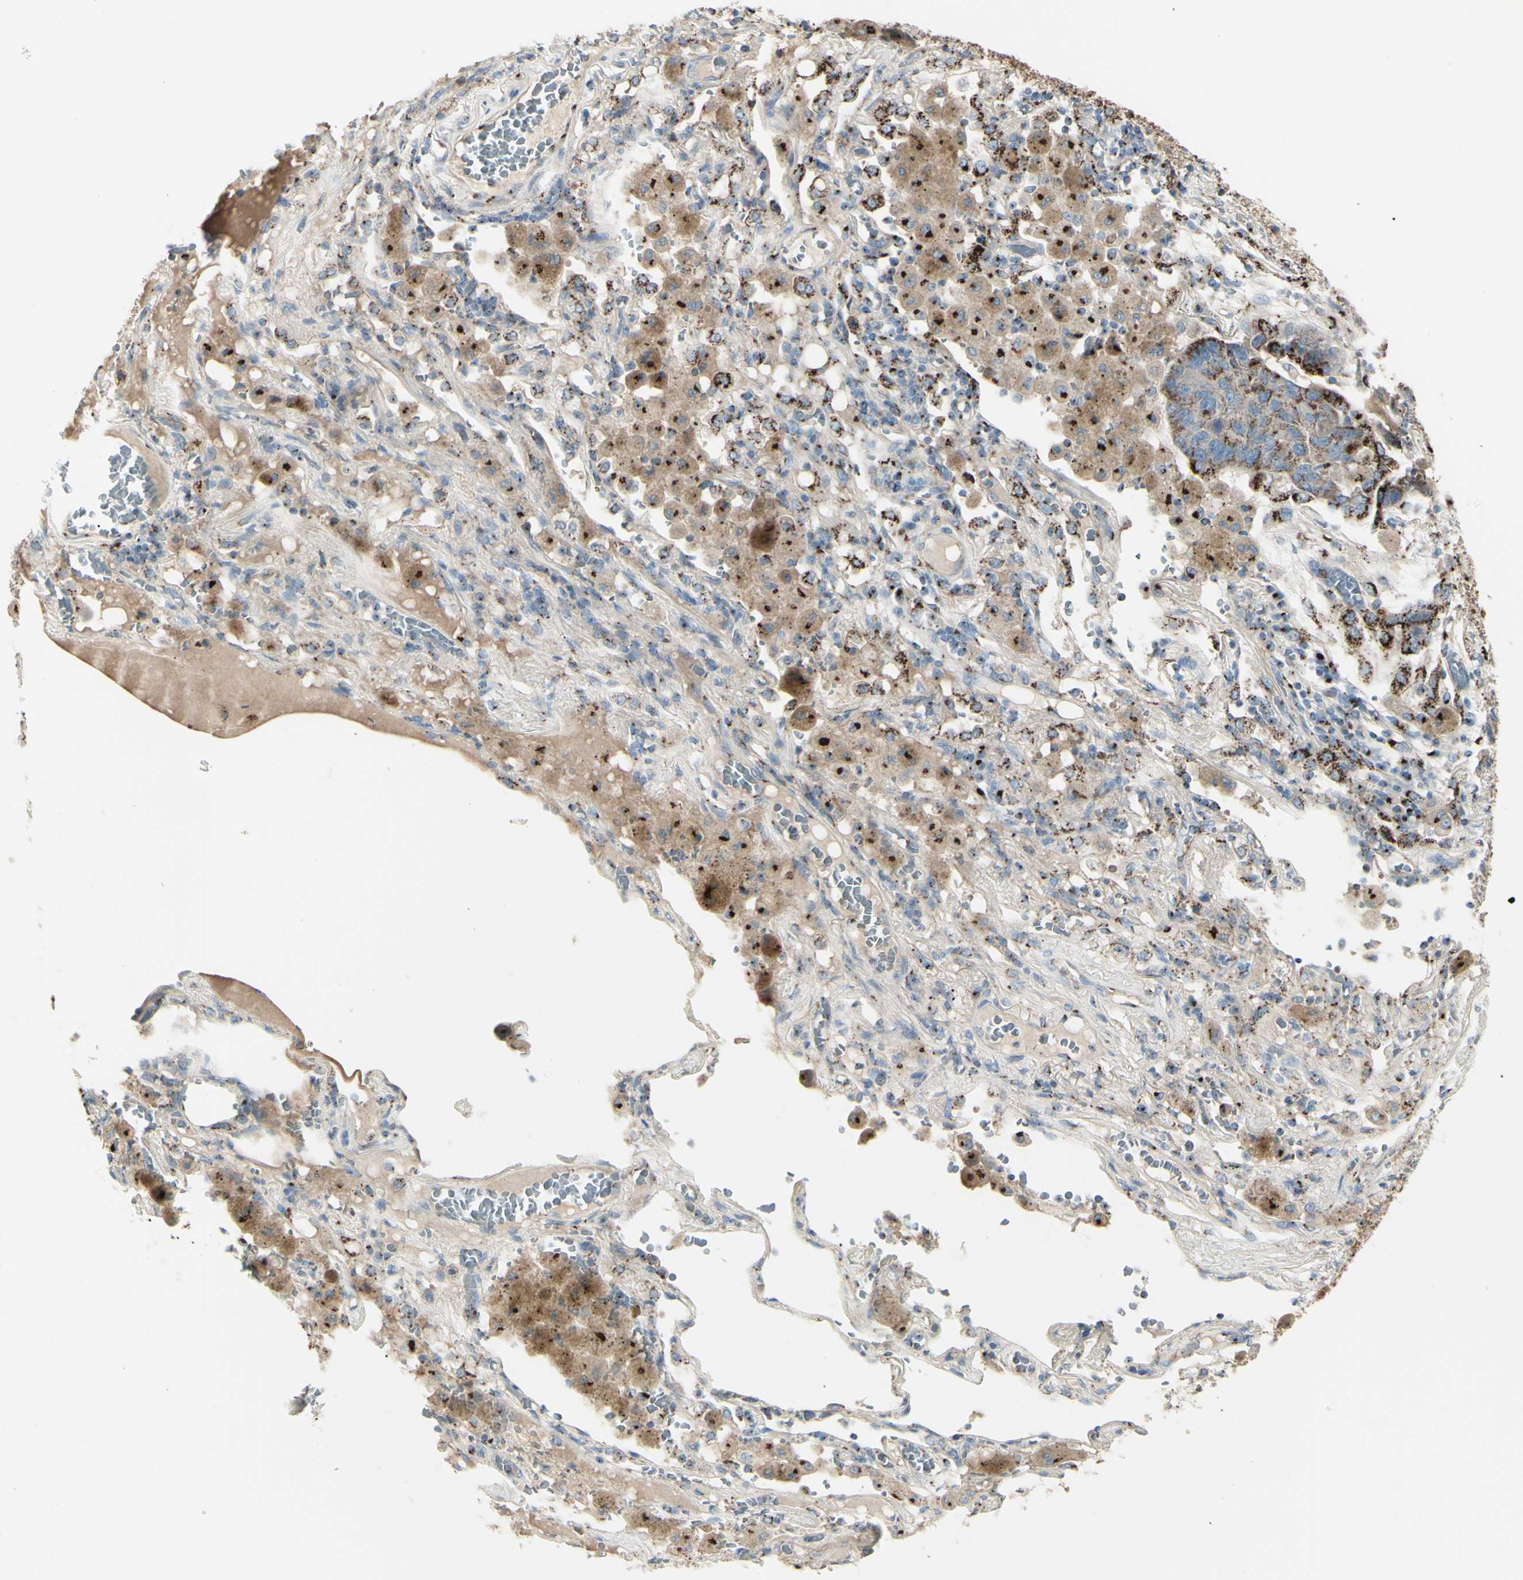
{"staining": {"intensity": "strong", "quantity": ">75%", "location": "cytoplasmic/membranous"}, "tissue": "lung cancer", "cell_type": "Tumor cells", "image_type": "cancer", "snomed": [{"axis": "morphology", "description": "Squamous cell carcinoma, NOS"}, {"axis": "topography", "description": "Lung"}], "caption": "Protein staining of lung cancer tissue exhibits strong cytoplasmic/membranous positivity in approximately >75% of tumor cells. Nuclei are stained in blue.", "gene": "B4GALT1", "patient": {"sex": "male", "age": 57}}